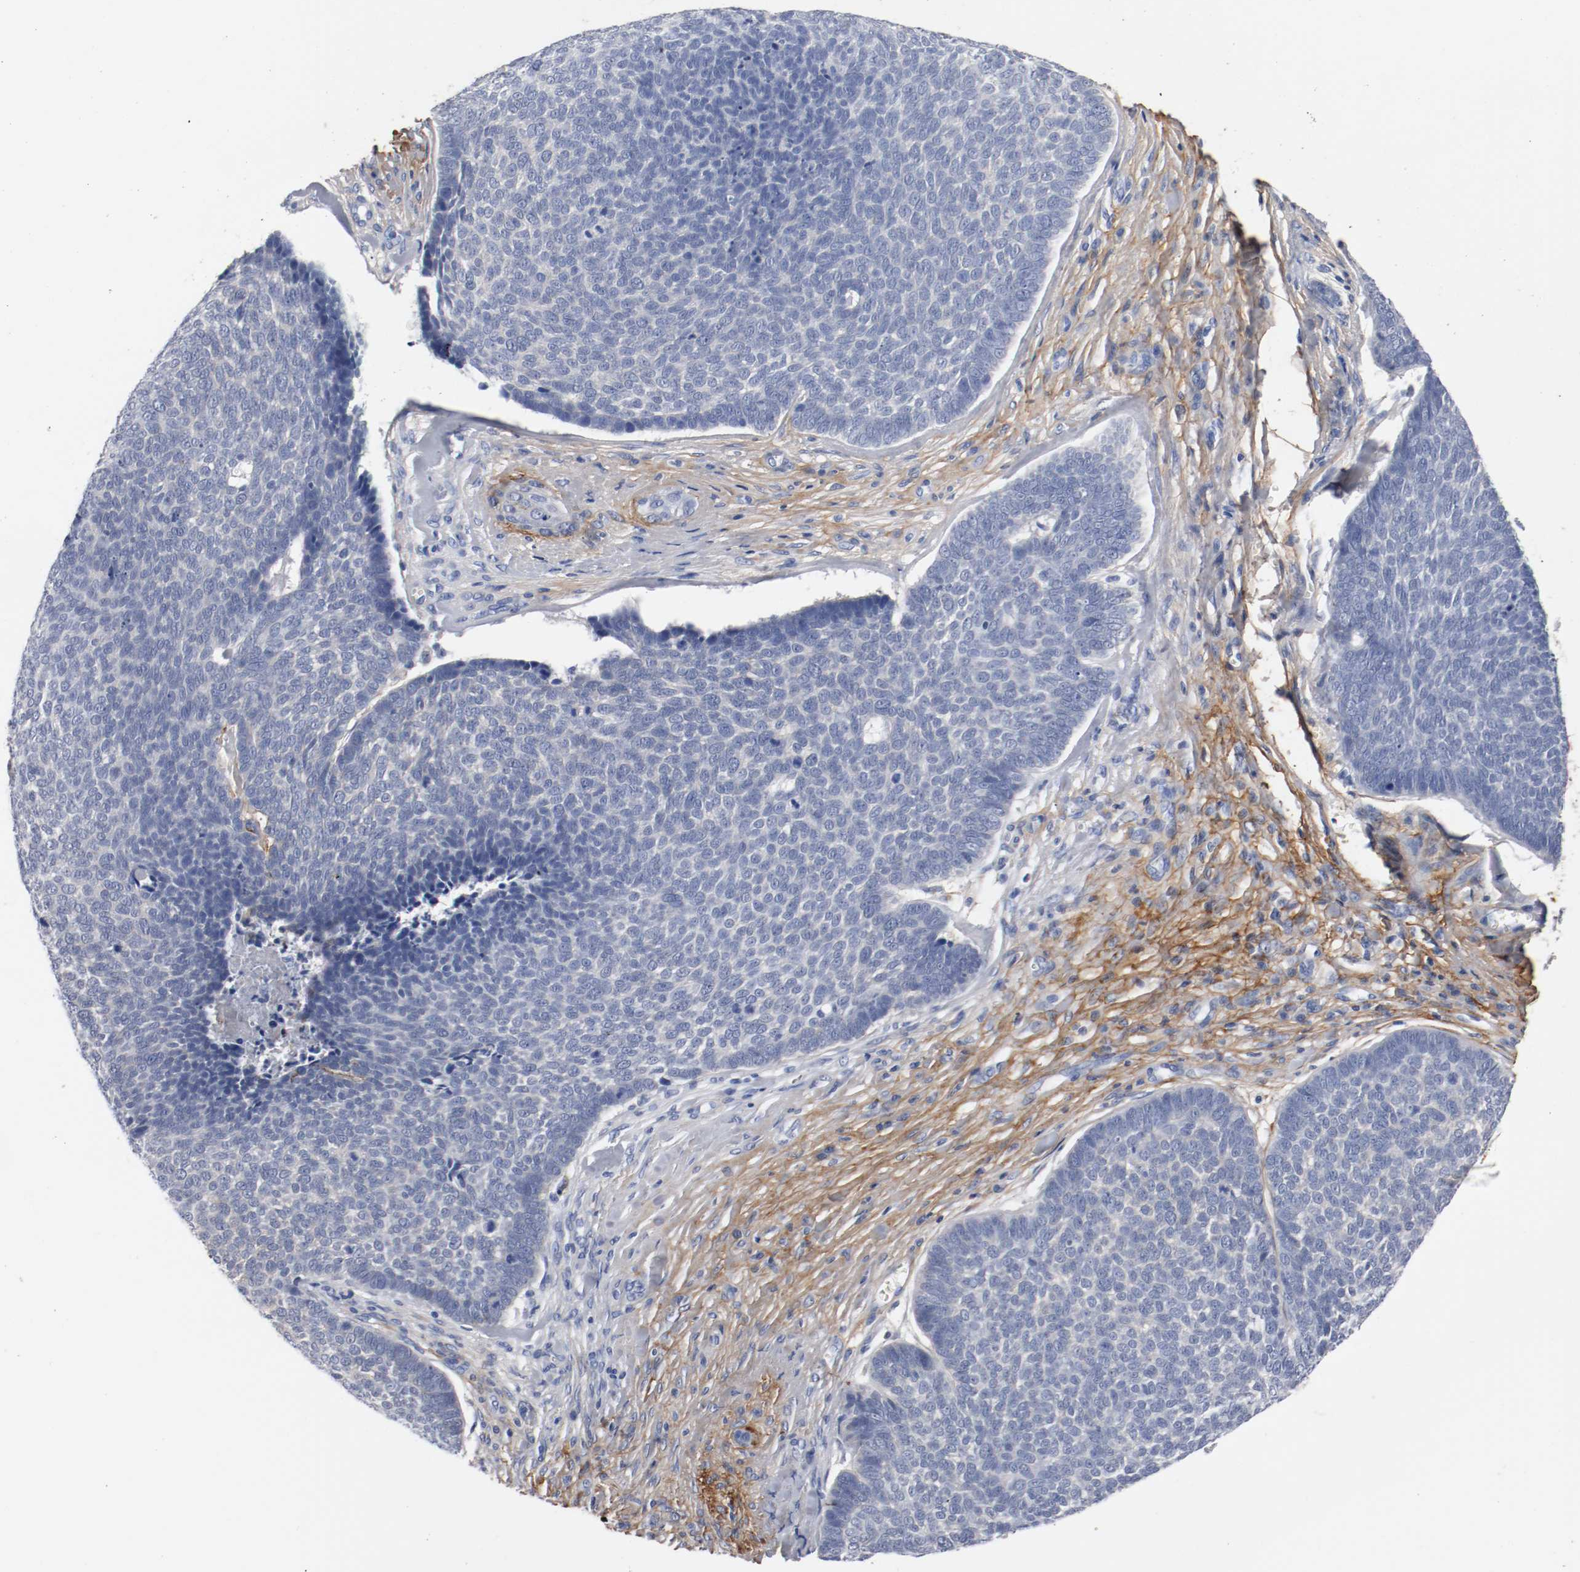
{"staining": {"intensity": "negative", "quantity": "none", "location": "none"}, "tissue": "skin cancer", "cell_type": "Tumor cells", "image_type": "cancer", "snomed": [{"axis": "morphology", "description": "Basal cell carcinoma"}, {"axis": "topography", "description": "Skin"}], "caption": "Immunohistochemical staining of human basal cell carcinoma (skin) reveals no significant staining in tumor cells.", "gene": "TNC", "patient": {"sex": "male", "age": 84}}